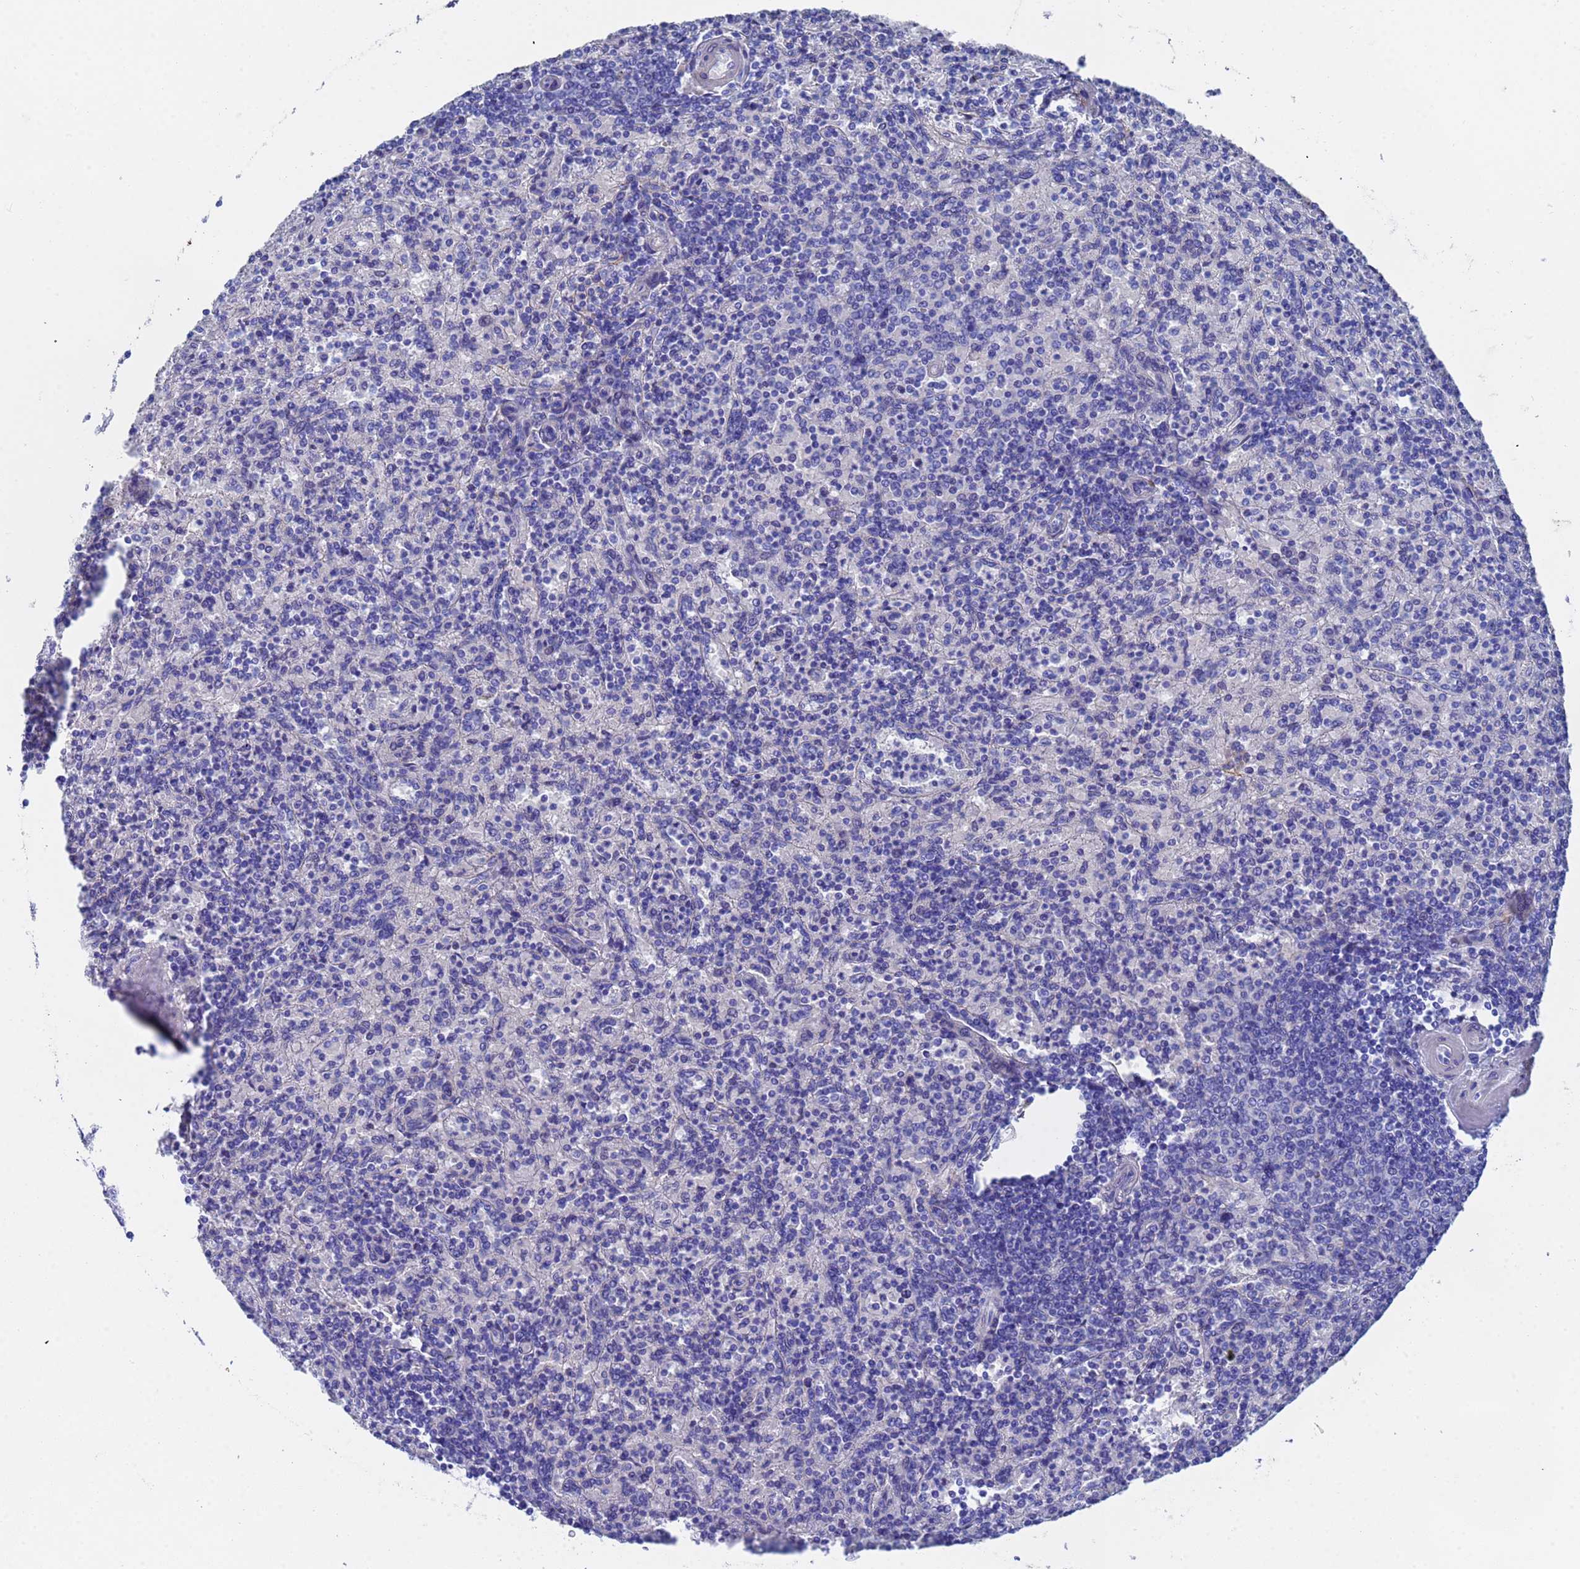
{"staining": {"intensity": "negative", "quantity": "none", "location": "none"}, "tissue": "spleen", "cell_type": "Cells in red pulp", "image_type": "normal", "snomed": [{"axis": "morphology", "description": "Normal tissue, NOS"}, {"axis": "topography", "description": "Spleen"}], "caption": "There is no significant staining in cells in red pulp of spleen. (DAB immunohistochemistry visualized using brightfield microscopy, high magnification).", "gene": "CST1", "patient": {"sex": "male", "age": 82}}